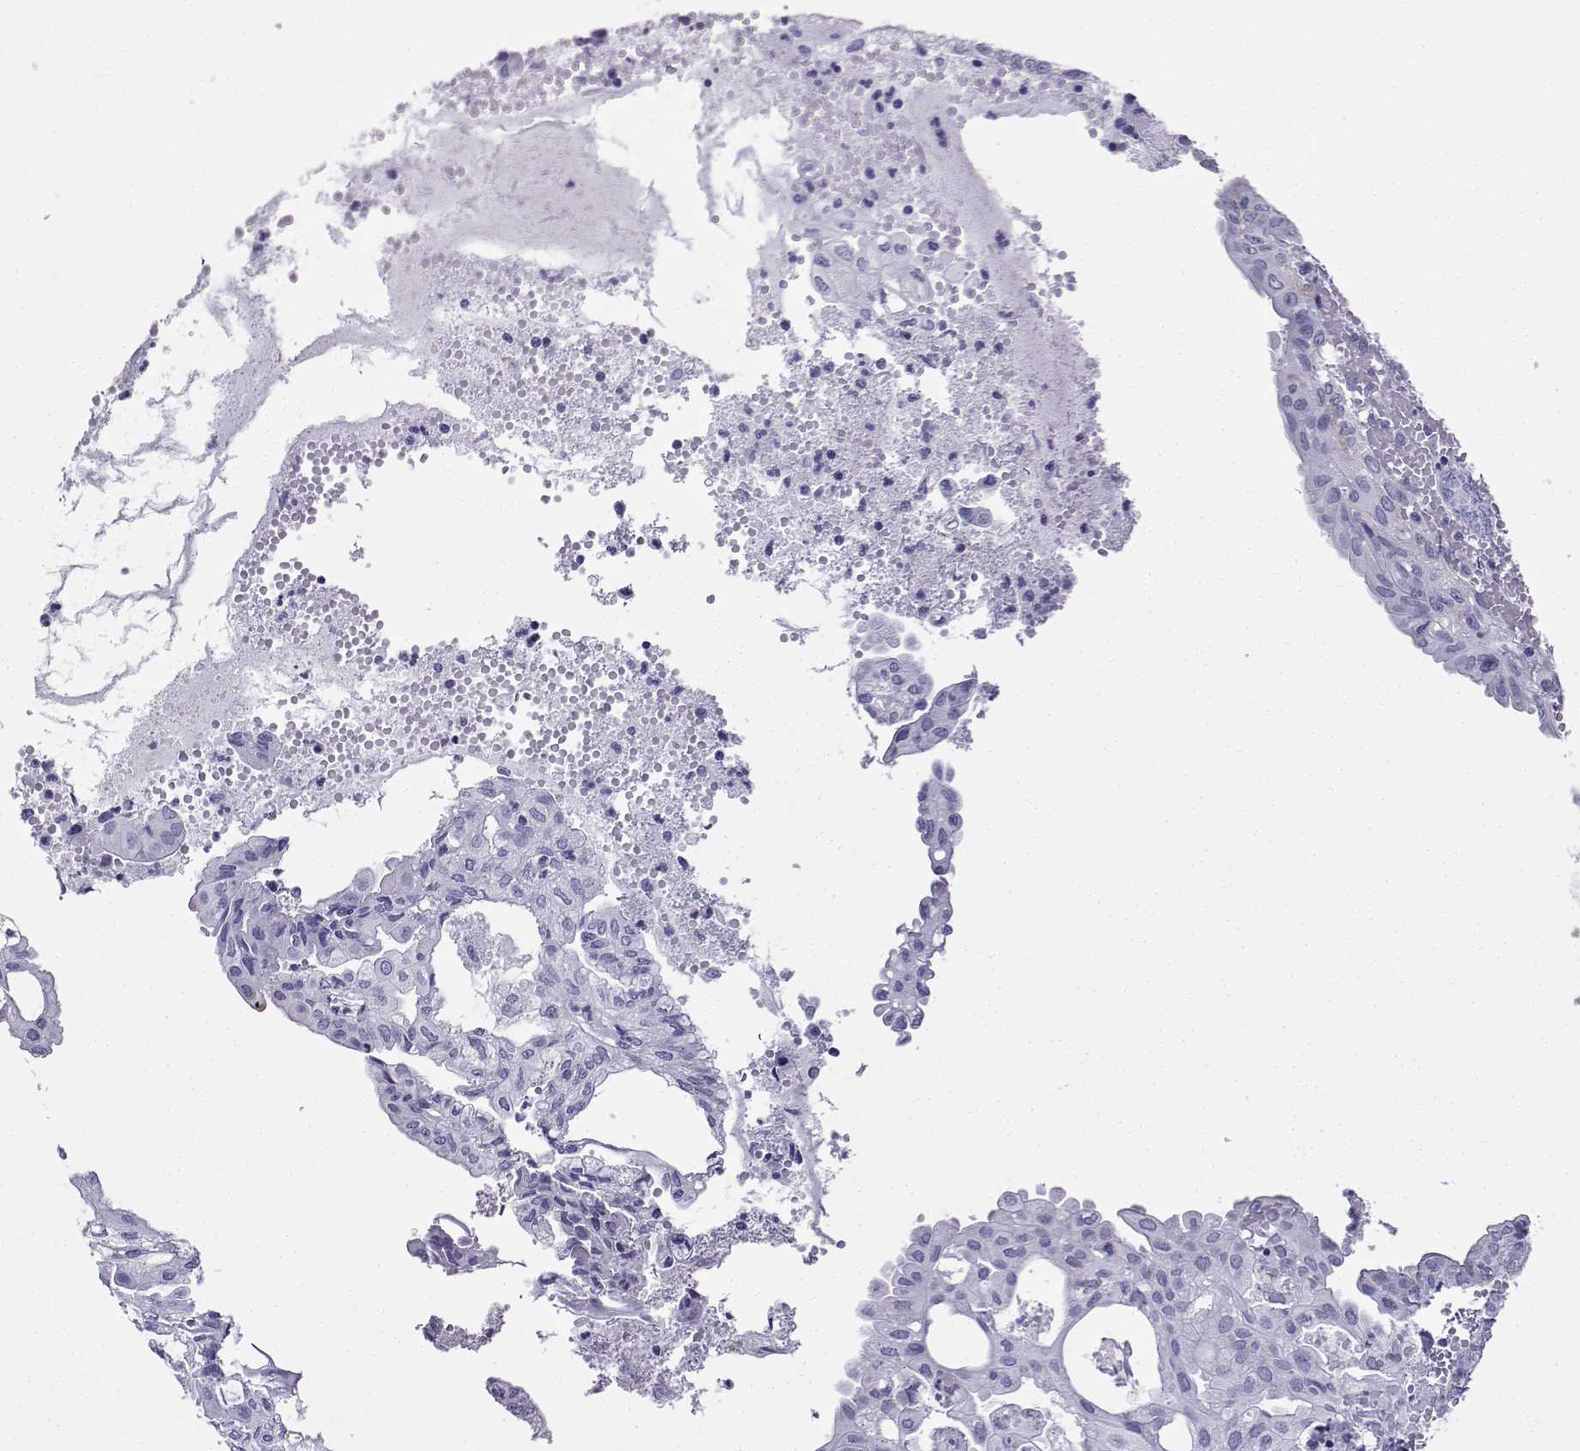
{"staining": {"intensity": "negative", "quantity": "none", "location": "none"}, "tissue": "endometrial cancer", "cell_type": "Tumor cells", "image_type": "cancer", "snomed": [{"axis": "morphology", "description": "Adenocarcinoma, NOS"}, {"axis": "topography", "description": "Endometrium"}], "caption": "Immunohistochemistry (IHC) histopathology image of human endometrial cancer stained for a protein (brown), which shows no staining in tumor cells. (DAB immunohistochemistry (IHC) with hematoxylin counter stain).", "gene": "CD109", "patient": {"sex": "female", "age": 68}}